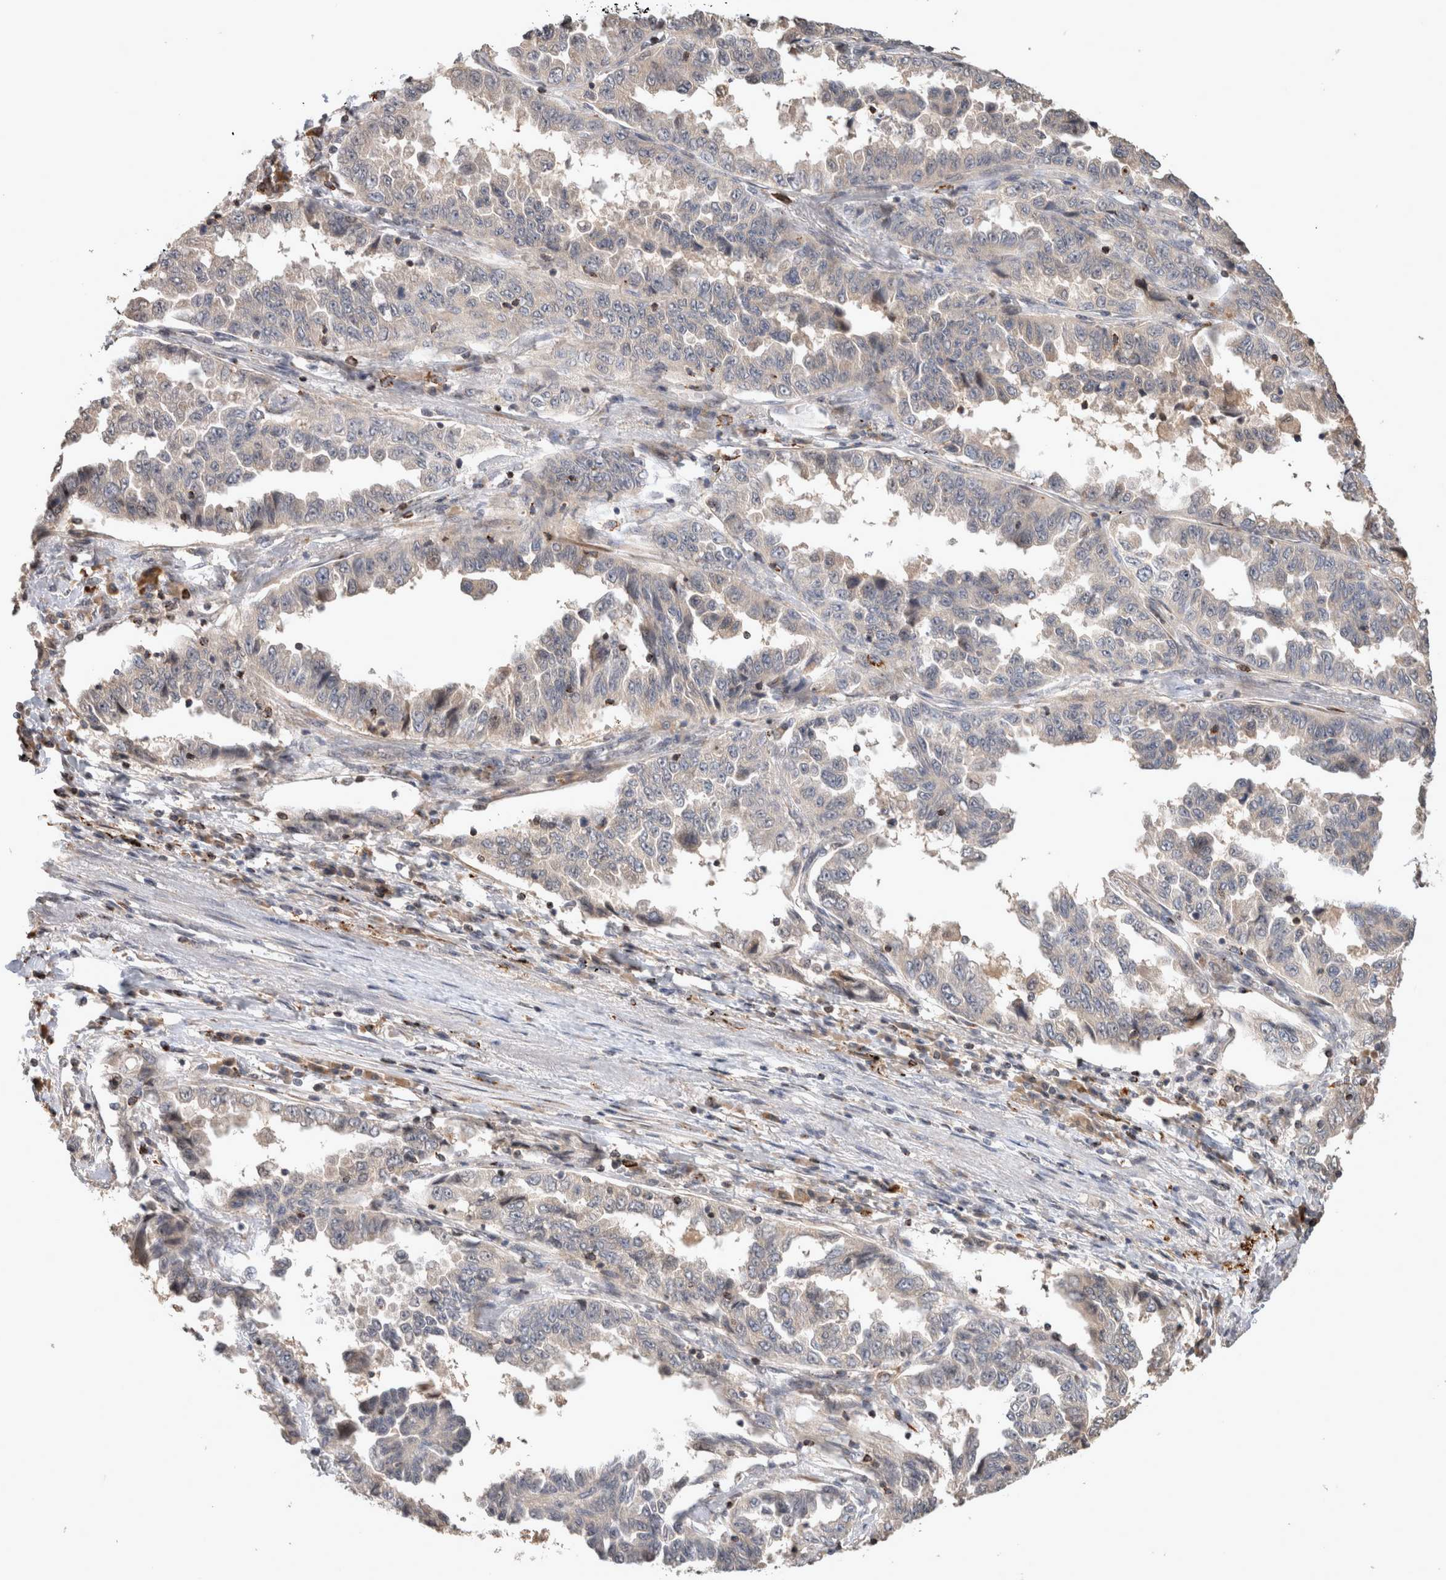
{"staining": {"intensity": "negative", "quantity": "none", "location": "none"}, "tissue": "lung cancer", "cell_type": "Tumor cells", "image_type": "cancer", "snomed": [{"axis": "morphology", "description": "Adenocarcinoma, NOS"}, {"axis": "topography", "description": "Lung"}], "caption": "The histopathology image exhibits no staining of tumor cells in lung cancer (adenocarcinoma).", "gene": "SERAC1", "patient": {"sex": "female", "age": 51}}